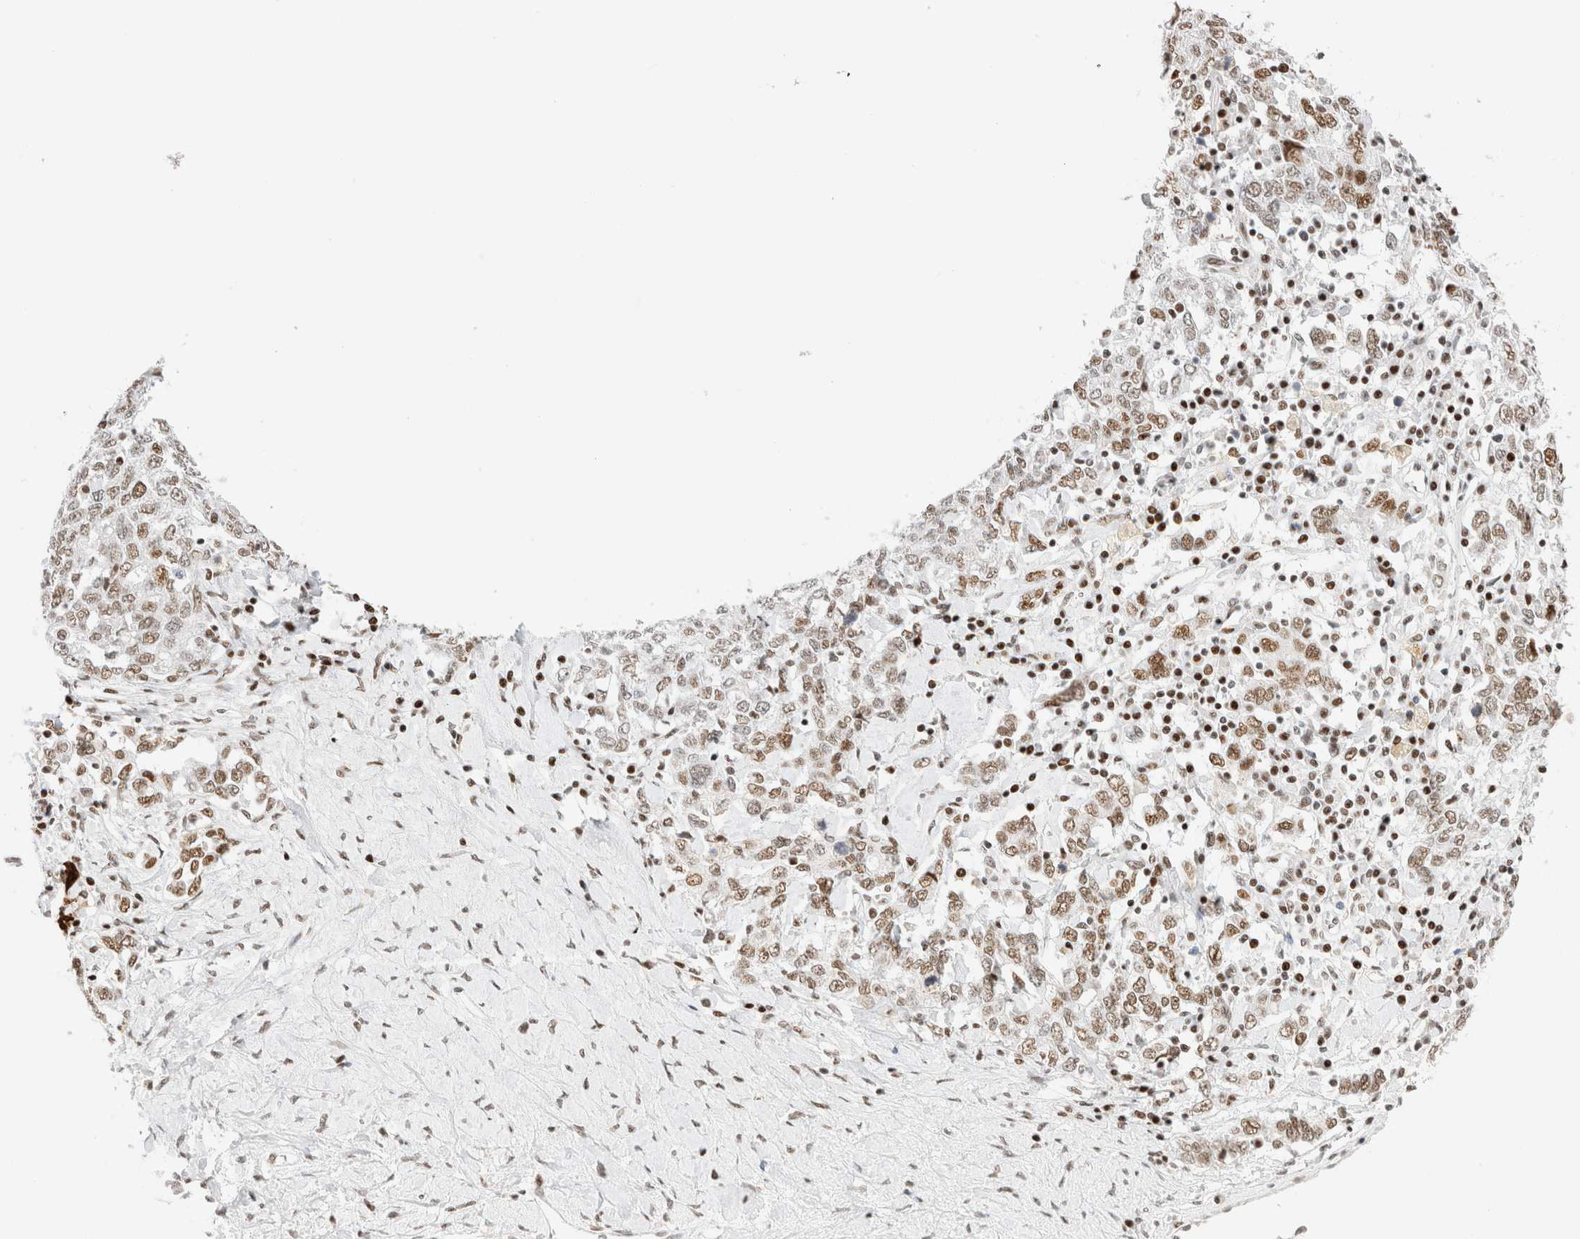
{"staining": {"intensity": "moderate", "quantity": ">75%", "location": "nuclear"}, "tissue": "ovarian cancer", "cell_type": "Tumor cells", "image_type": "cancer", "snomed": [{"axis": "morphology", "description": "Carcinoma, endometroid"}, {"axis": "topography", "description": "Ovary"}], "caption": "The immunohistochemical stain shows moderate nuclear expression in tumor cells of ovarian endometroid carcinoma tissue.", "gene": "ZNF282", "patient": {"sex": "female", "age": 62}}